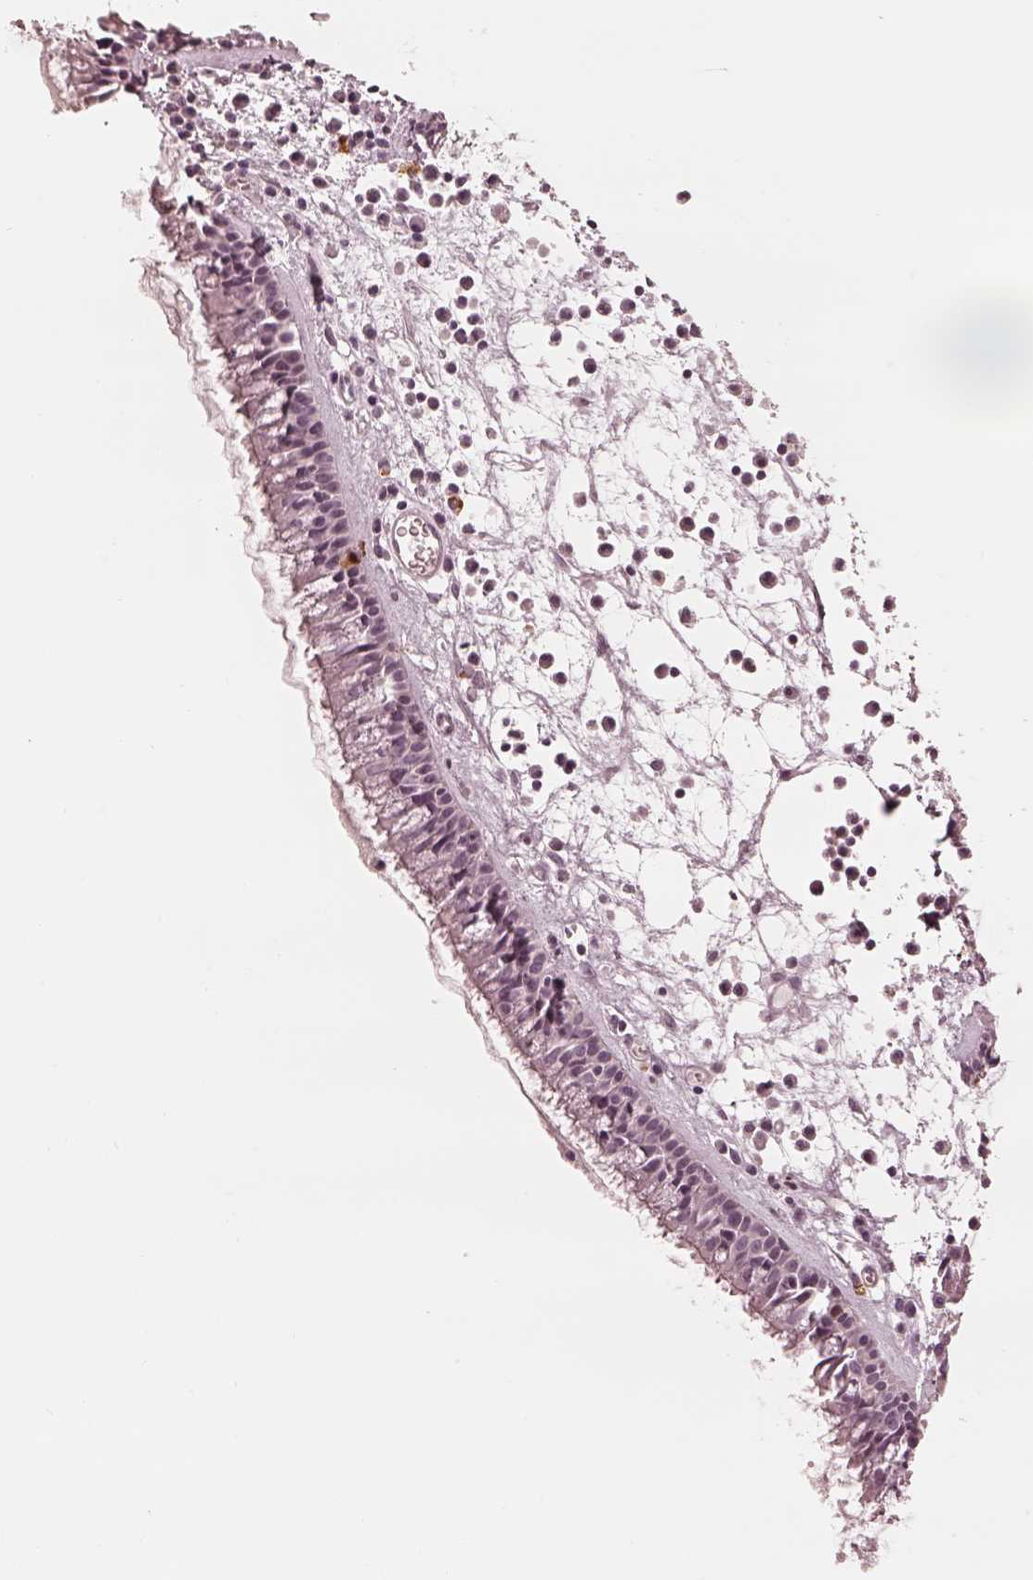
{"staining": {"intensity": "negative", "quantity": "none", "location": "none"}, "tissue": "nasopharynx", "cell_type": "Respiratory epithelial cells", "image_type": "normal", "snomed": [{"axis": "morphology", "description": "Normal tissue, NOS"}, {"axis": "topography", "description": "Nasopharynx"}], "caption": "IHC histopathology image of normal nasopharynx: nasopharynx stained with DAB demonstrates no significant protein positivity in respiratory epithelial cells. The staining was performed using DAB to visualize the protein expression in brown, while the nuclei were stained in blue with hematoxylin (Magnification: 20x).", "gene": "ADRB3", "patient": {"sex": "female", "age": 47}}